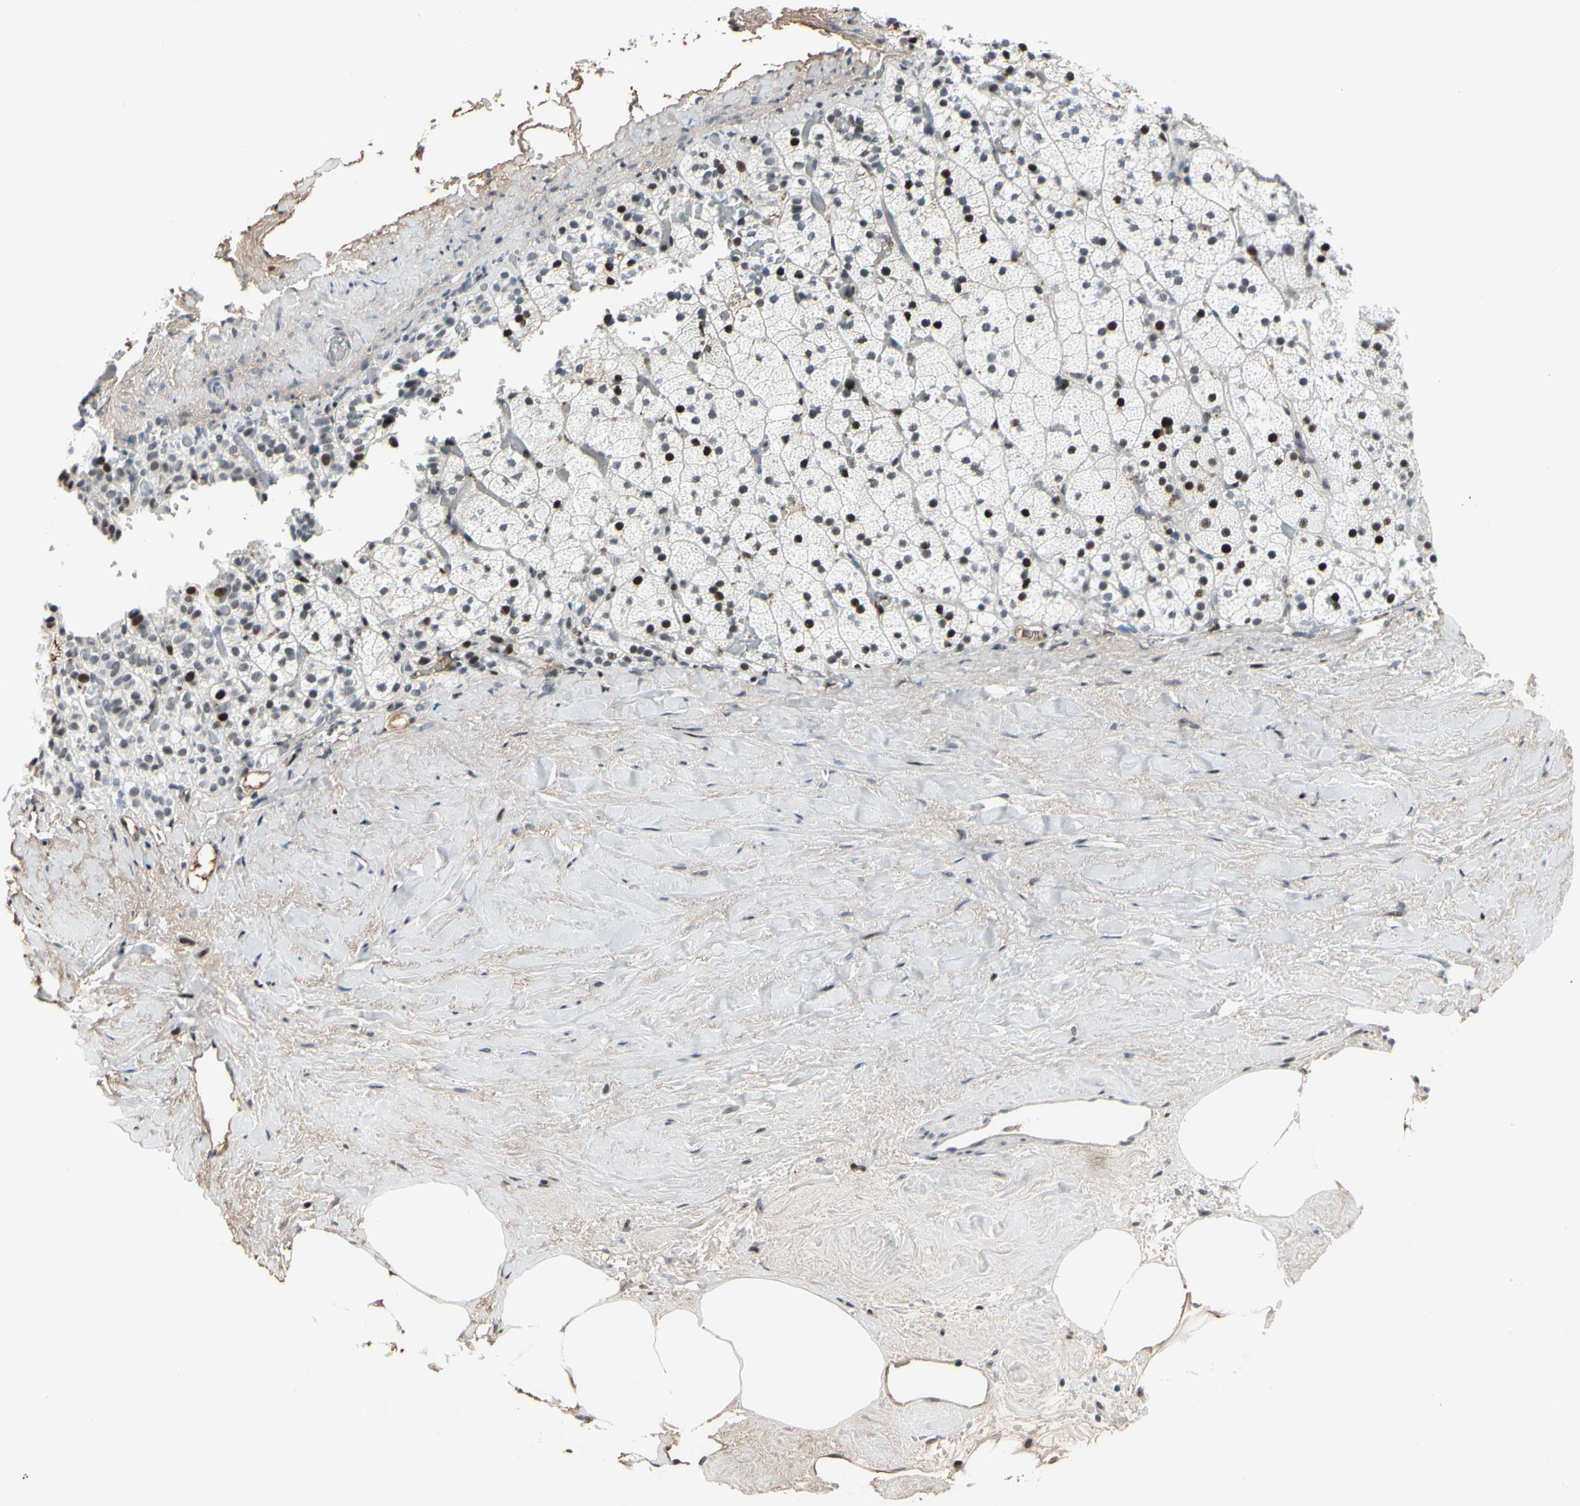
{"staining": {"intensity": "strong", "quantity": ">75%", "location": "nuclear"}, "tissue": "adrenal gland", "cell_type": "Glandular cells", "image_type": "normal", "snomed": [{"axis": "morphology", "description": "Normal tissue, NOS"}, {"axis": "topography", "description": "Adrenal gland"}], "caption": "Protein analysis of unremarkable adrenal gland reveals strong nuclear expression in approximately >75% of glandular cells. (IHC, brightfield microscopy, high magnification).", "gene": "FOXO3", "patient": {"sex": "male", "age": 35}}